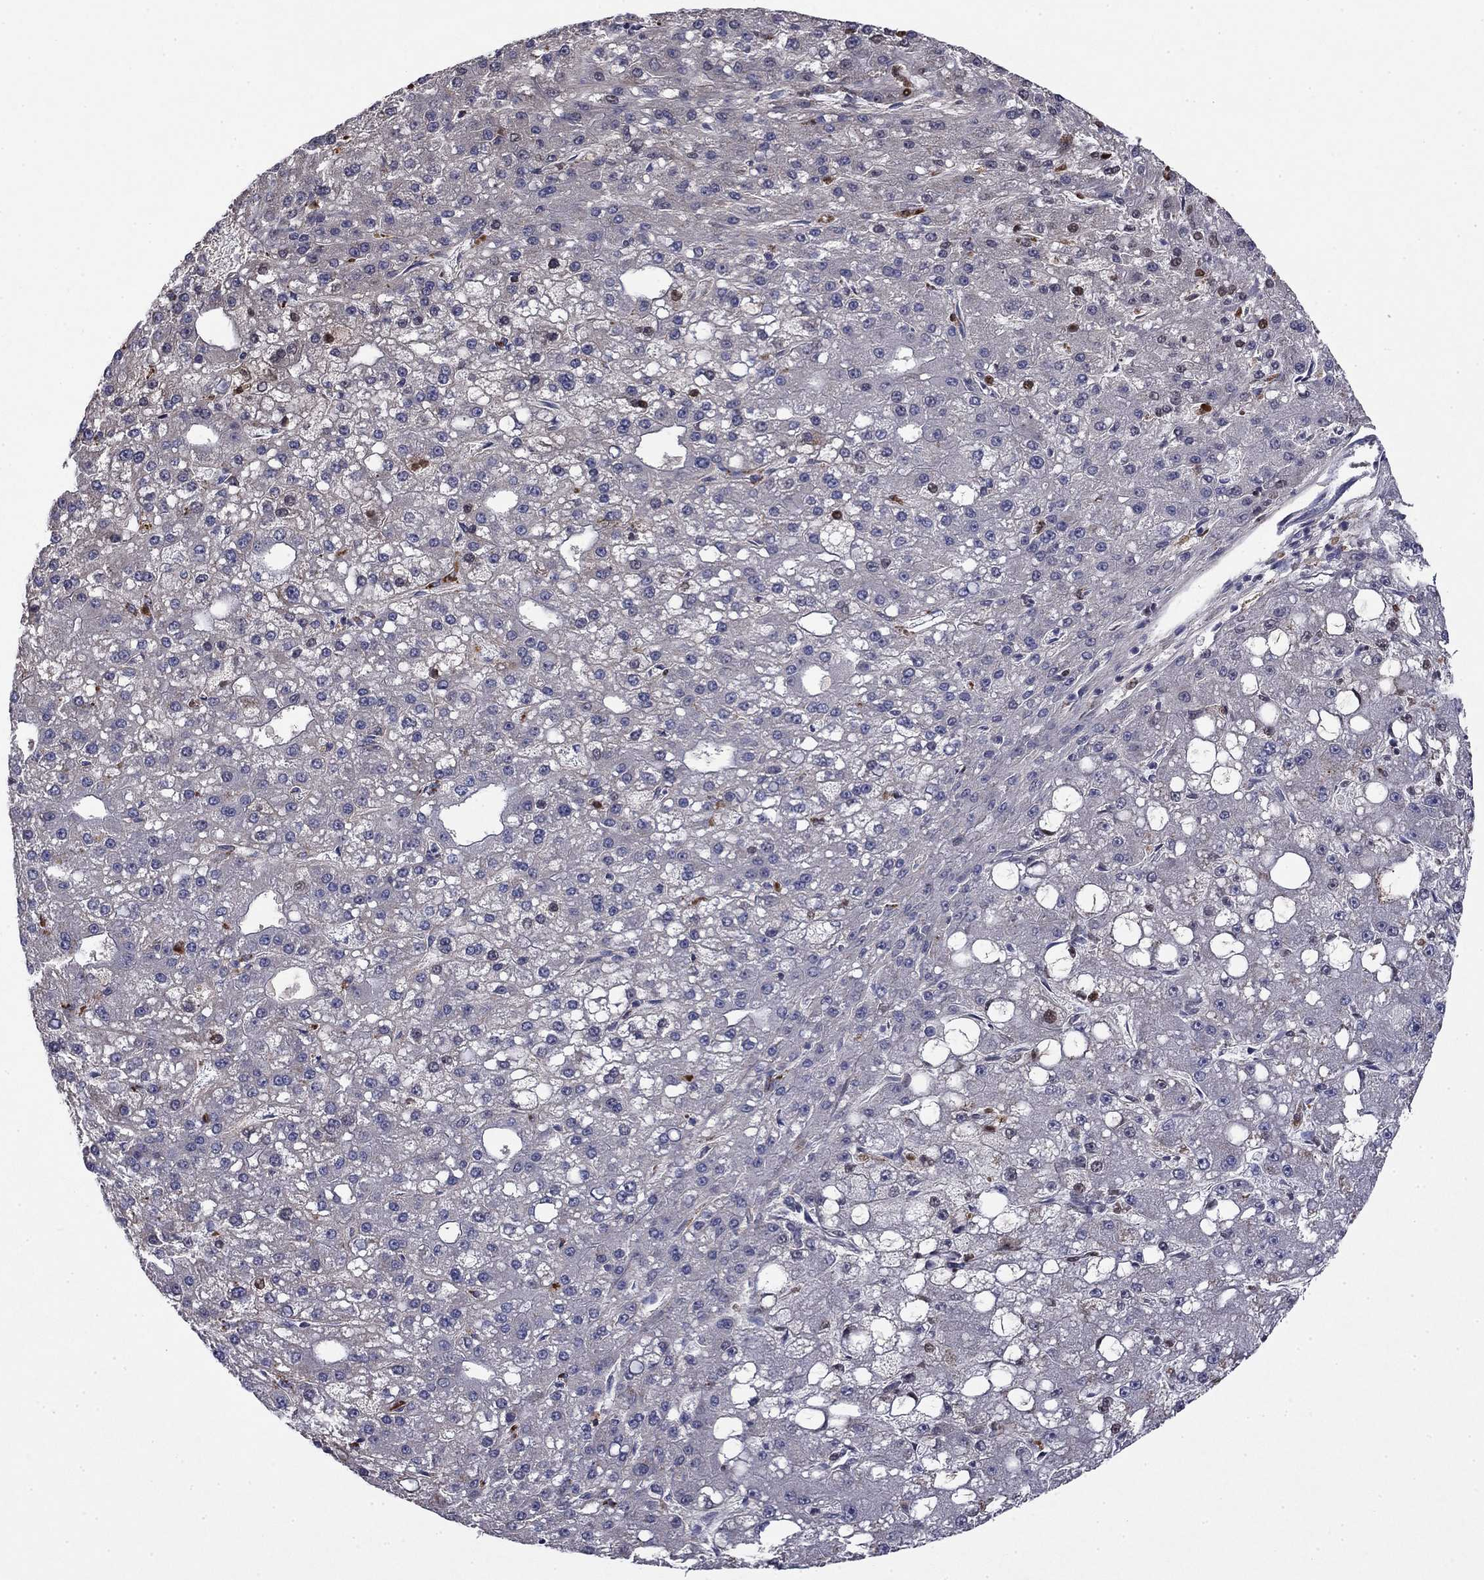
{"staining": {"intensity": "negative", "quantity": "none", "location": "none"}, "tissue": "liver cancer", "cell_type": "Tumor cells", "image_type": "cancer", "snomed": [{"axis": "morphology", "description": "Carcinoma, Hepatocellular, NOS"}, {"axis": "topography", "description": "Liver"}], "caption": "High power microscopy photomicrograph of an IHC micrograph of liver hepatocellular carcinoma, revealing no significant staining in tumor cells.", "gene": "COL2A1", "patient": {"sex": "male", "age": 67}}